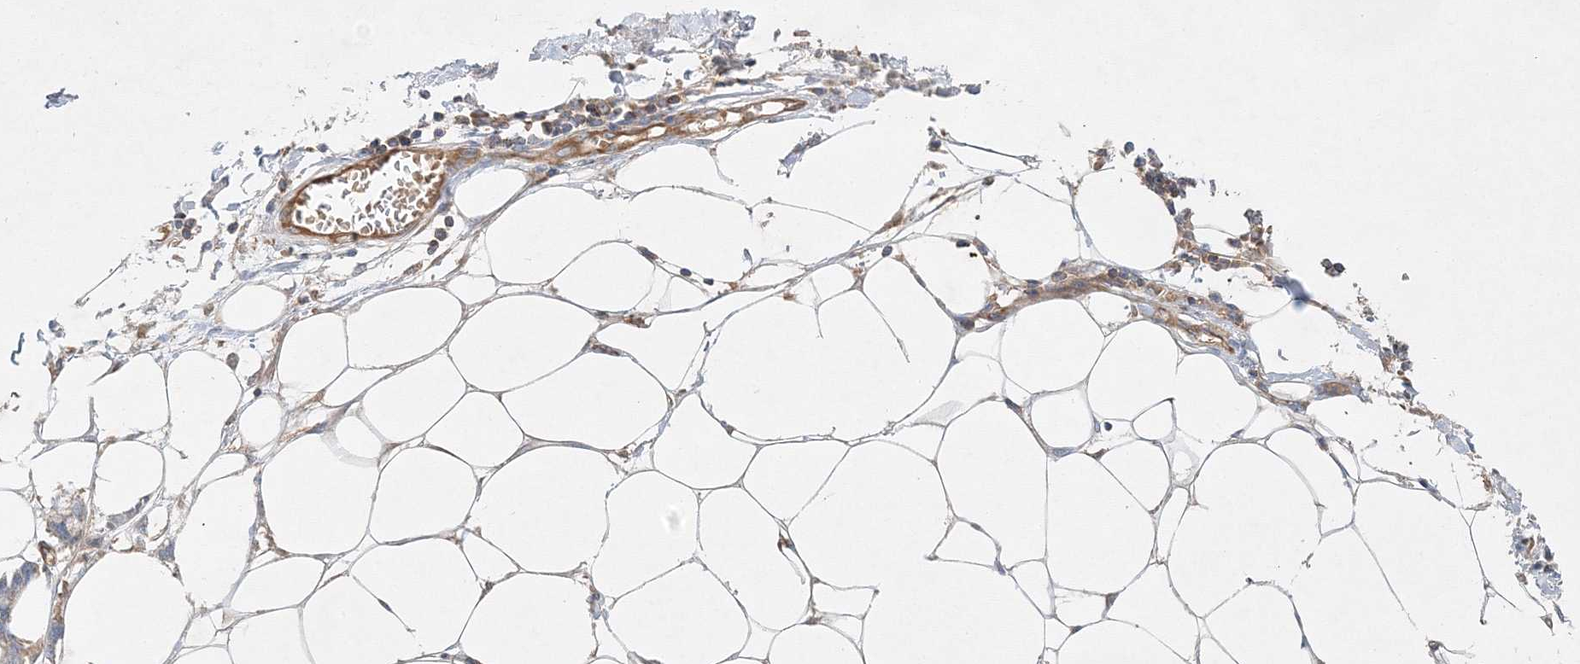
{"staining": {"intensity": "weak", "quantity": "25%-75%", "location": "cytoplasmic/membranous"}, "tissue": "adipose tissue", "cell_type": "Adipocytes", "image_type": "normal", "snomed": [{"axis": "morphology", "description": "Normal tissue, NOS"}, {"axis": "morphology", "description": "Adenocarcinoma, NOS"}, {"axis": "topography", "description": "Colon"}, {"axis": "topography", "description": "Peripheral nerve tissue"}], "caption": "Adipose tissue stained for a protein exhibits weak cytoplasmic/membranous positivity in adipocytes. (IHC, brightfield microscopy, high magnification).", "gene": "WDR37", "patient": {"sex": "male", "age": 14}}